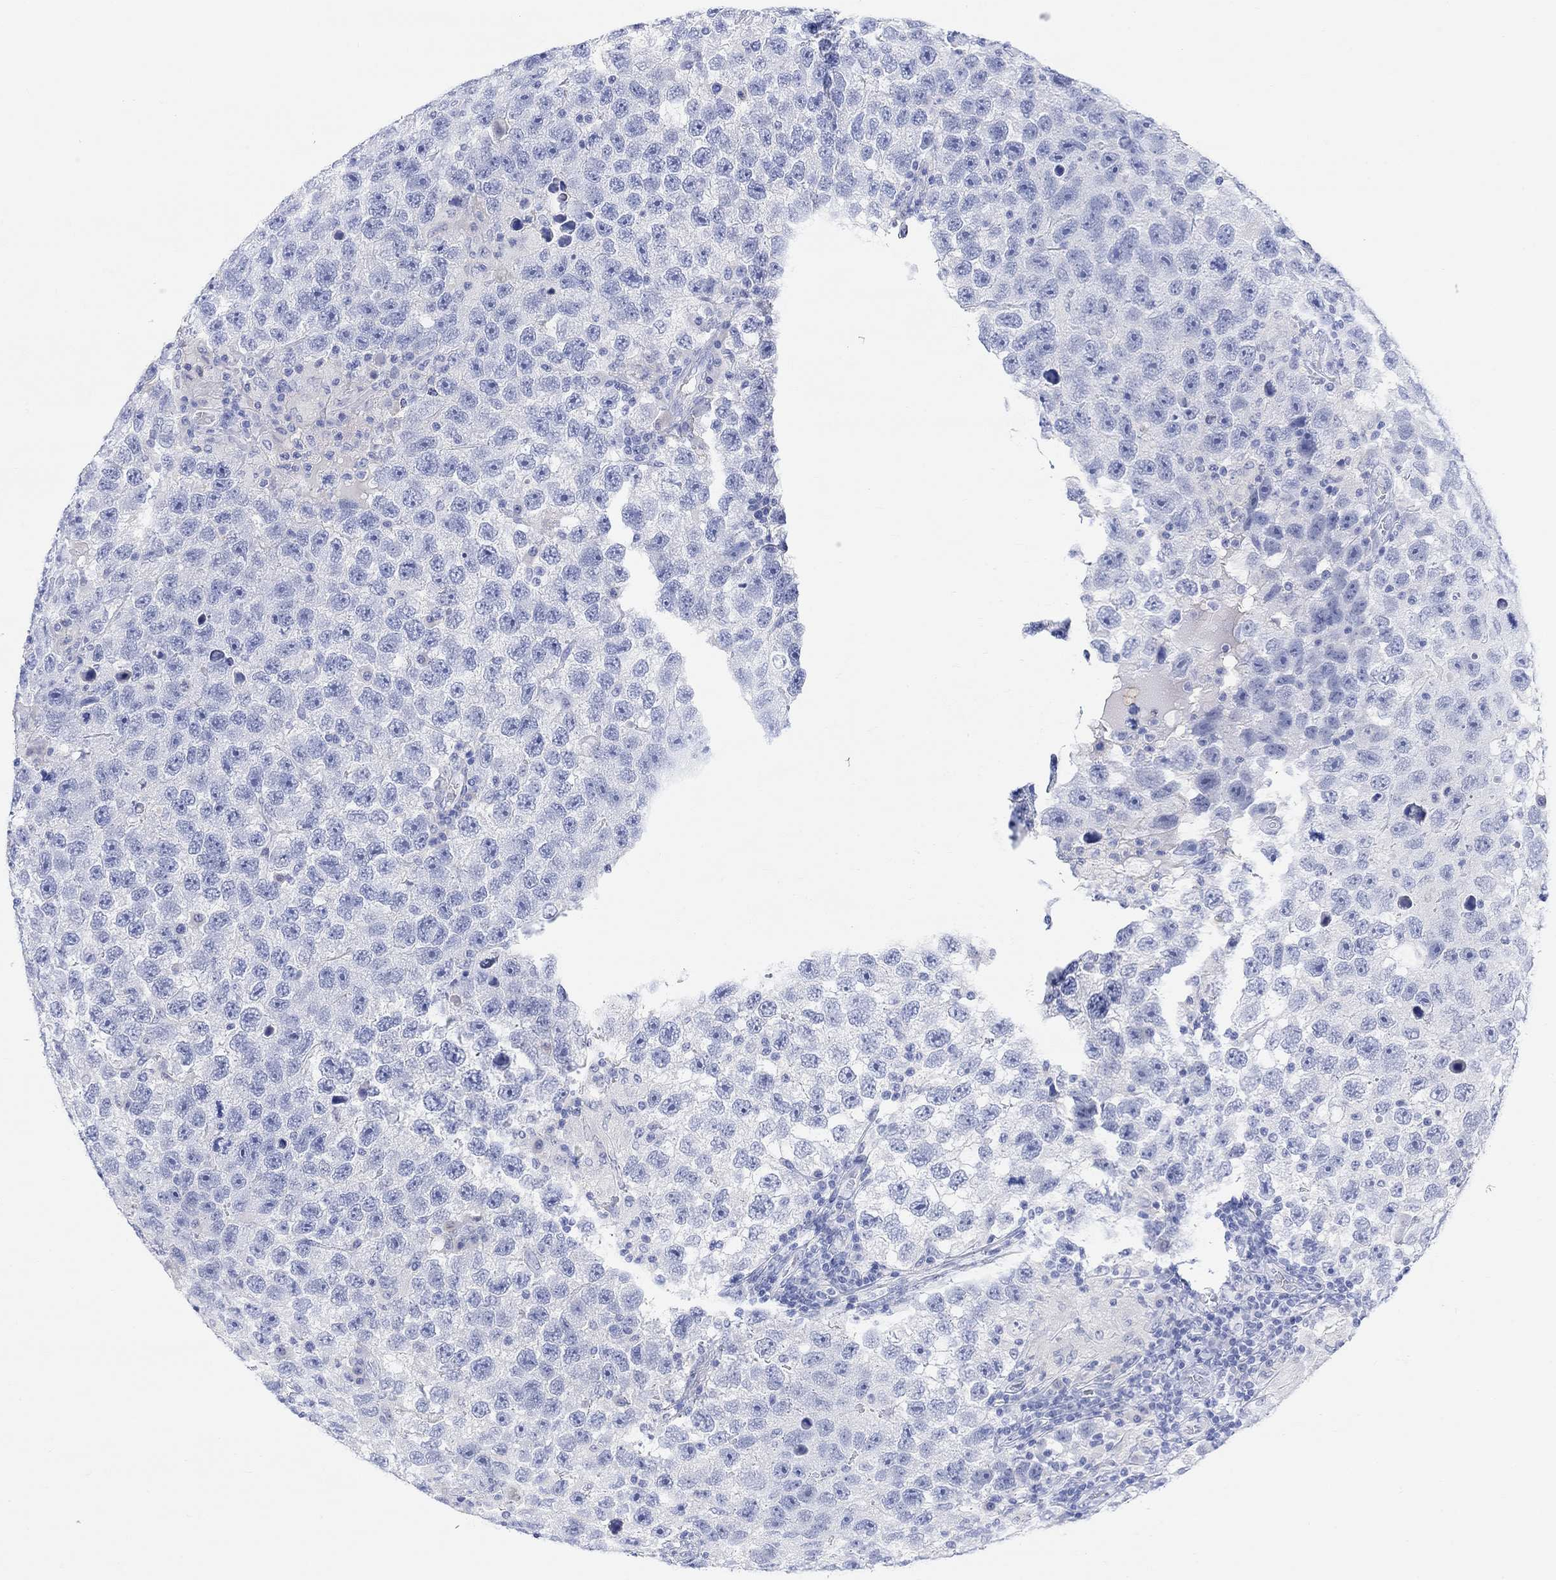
{"staining": {"intensity": "negative", "quantity": "none", "location": "none"}, "tissue": "testis cancer", "cell_type": "Tumor cells", "image_type": "cancer", "snomed": [{"axis": "morphology", "description": "Seminoma, NOS"}, {"axis": "topography", "description": "Testis"}], "caption": "High power microscopy histopathology image of an immunohistochemistry (IHC) micrograph of seminoma (testis), revealing no significant positivity in tumor cells. (DAB immunohistochemistry with hematoxylin counter stain).", "gene": "TYR", "patient": {"sex": "male", "age": 26}}